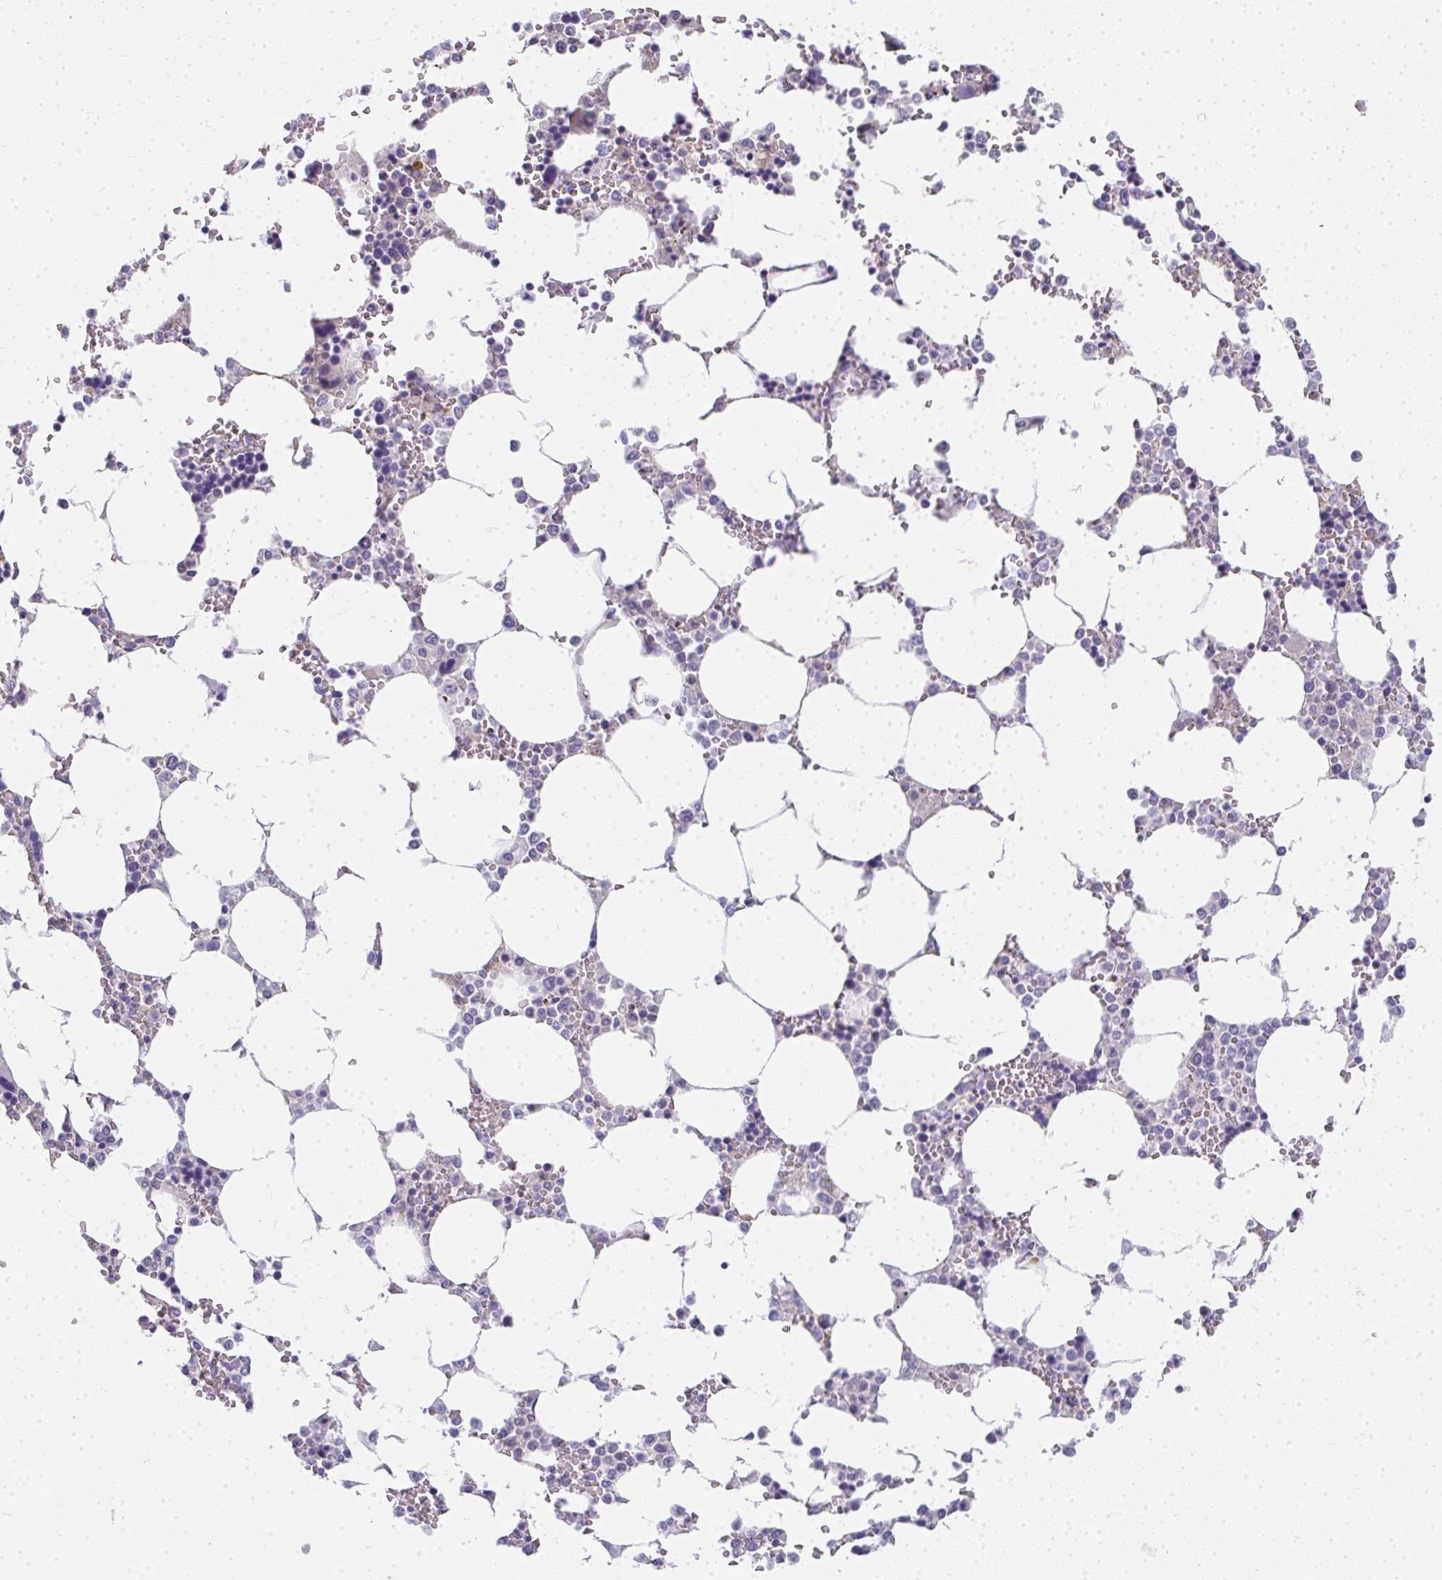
{"staining": {"intensity": "negative", "quantity": "none", "location": "none"}, "tissue": "bone marrow", "cell_type": "Hematopoietic cells", "image_type": "normal", "snomed": [{"axis": "morphology", "description": "Normal tissue, NOS"}, {"axis": "topography", "description": "Bone marrow"}], "caption": "Hematopoietic cells show no significant staining in unremarkable bone marrow. (Immunohistochemistry, brightfield microscopy, high magnification).", "gene": "ZSWIM3", "patient": {"sex": "male", "age": 64}}